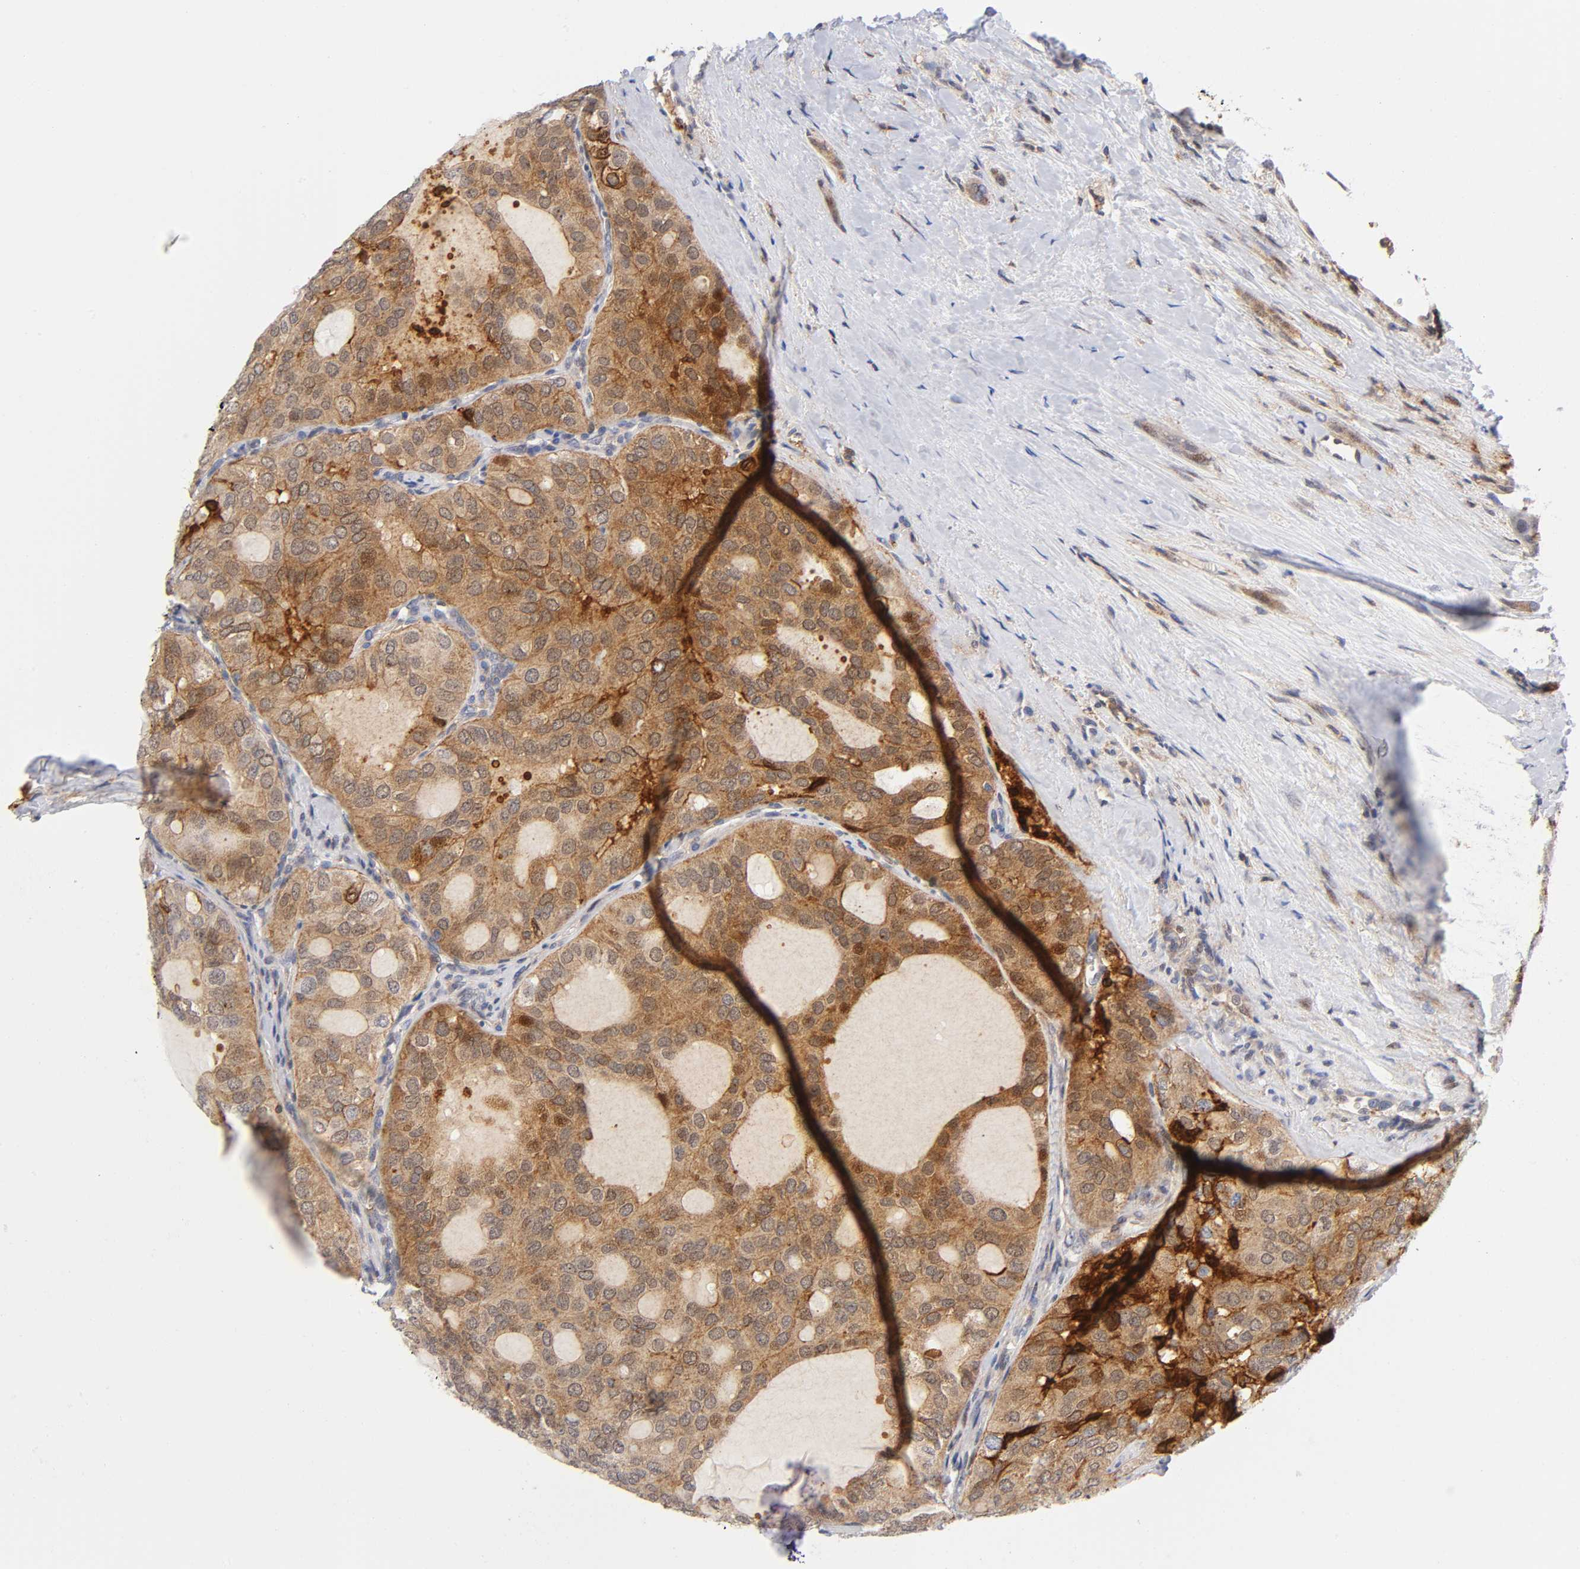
{"staining": {"intensity": "moderate", "quantity": ">75%", "location": "cytoplasmic/membranous,nuclear"}, "tissue": "thyroid cancer", "cell_type": "Tumor cells", "image_type": "cancer", "snomed": [{"axis": "morphology", "description": "Follicular adenoma carcinoma, NOS"}, {"axis": "topography", "description": "Thyroid gland"}], "caption": "Thyroid follicular adenoma carcinoma was stained to show a protein in brown. There is medium levels of moderate cytoplasmic/membranous and nuclear staining in approximately >75% of tumor cells.", "gene": "ANXA7", "patient": {"sex": "male", "age": 75}}